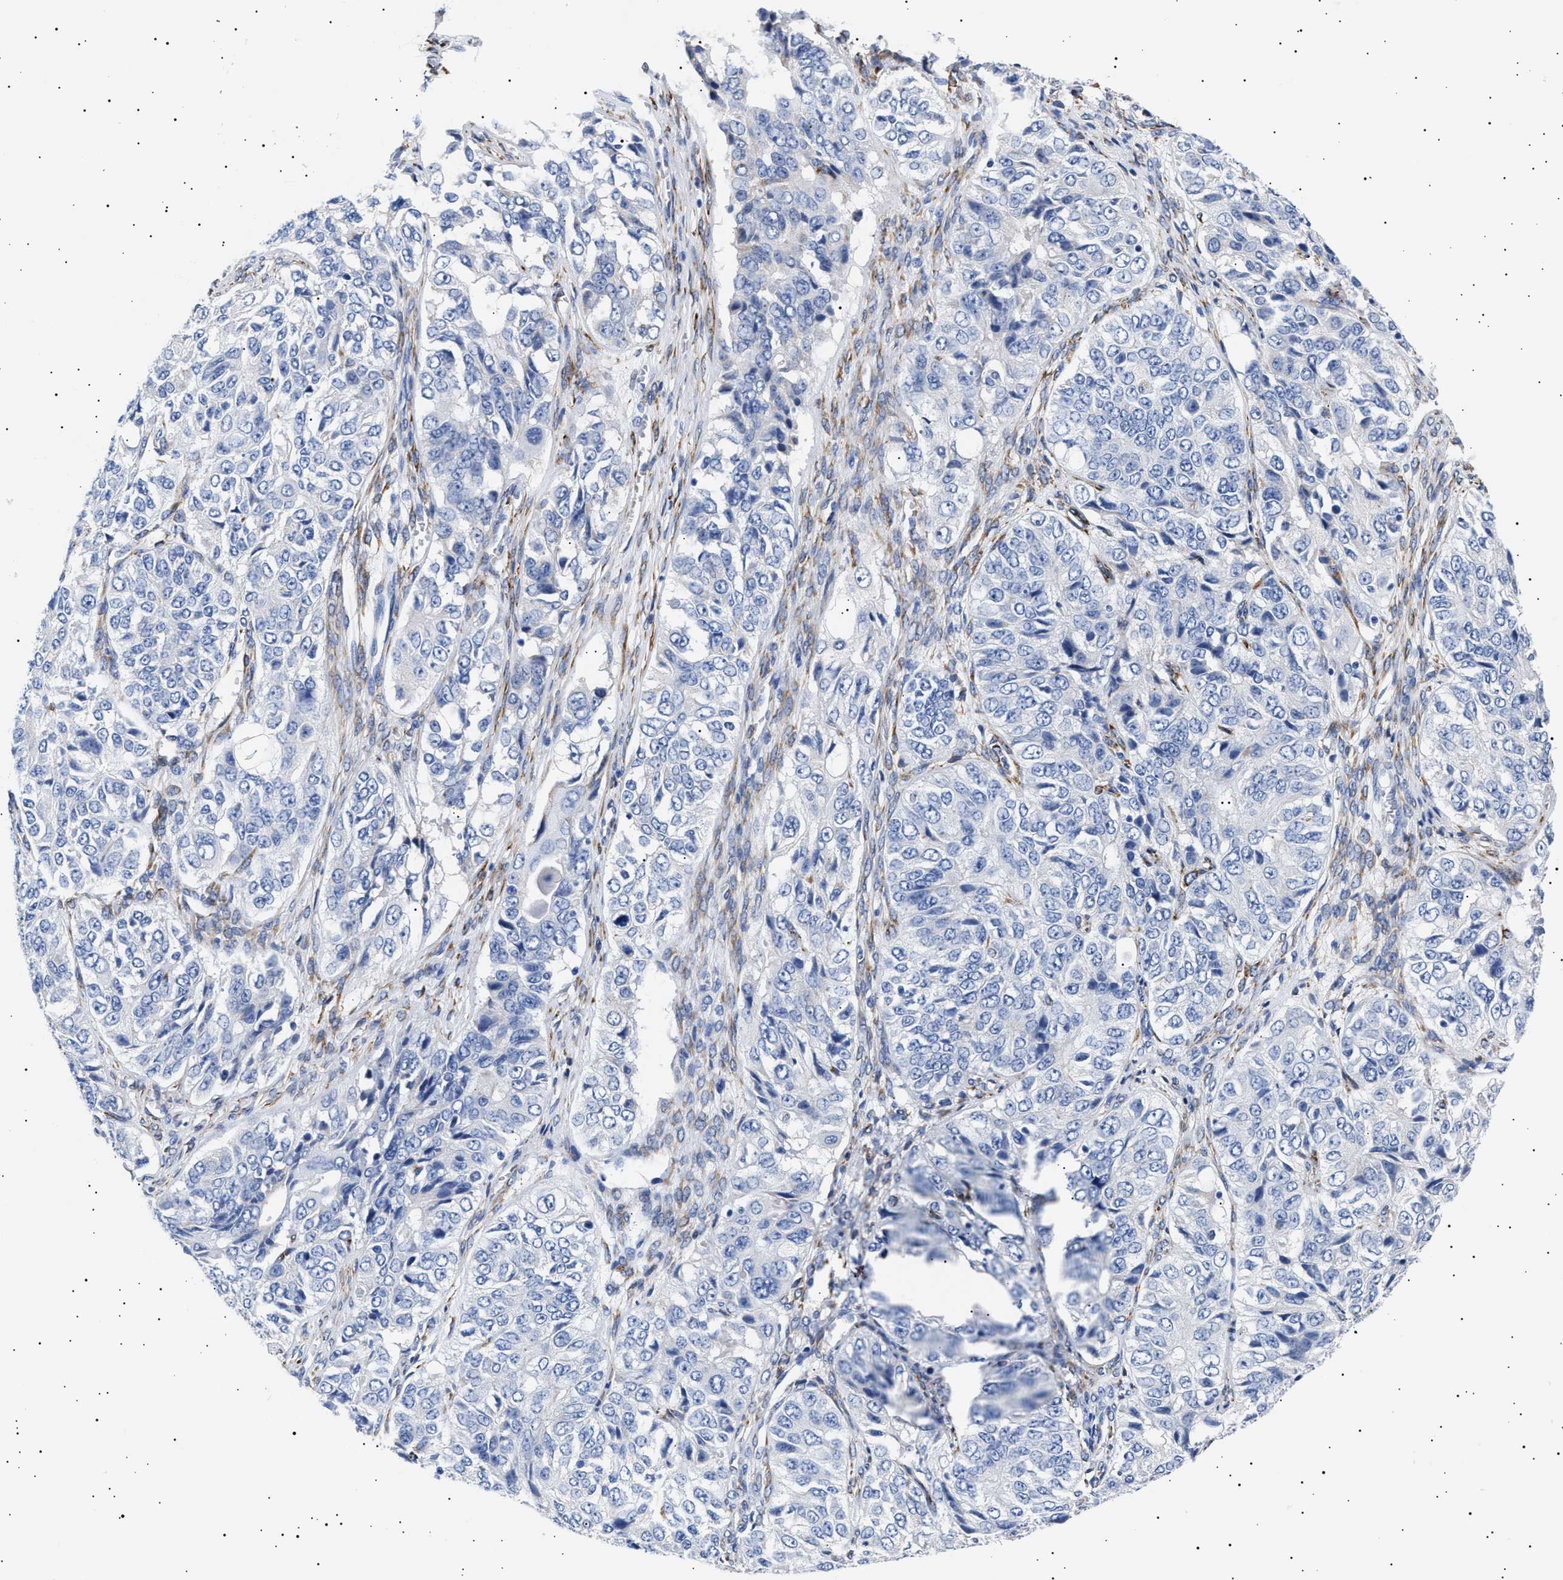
{"staining": {"intensity": "negative", "quantity": "none", "location": "none"}, "tissue": "ovarian cancer", "cell_type": "Tumor cells", "image_type": "cancer", "snomed": [{"axis": "morphology", "description": "Carcinoma, endometroid"}, {"axis": "topography", "description": "Ovary"}], "caption": "DAB immunohistochemical staining of human ovarian cancer (endometroid carcinoma) exhibits no significant staining in tumor cells.", "gene": "HEMGN", "patient": {"sex": "female", "age": 51}}